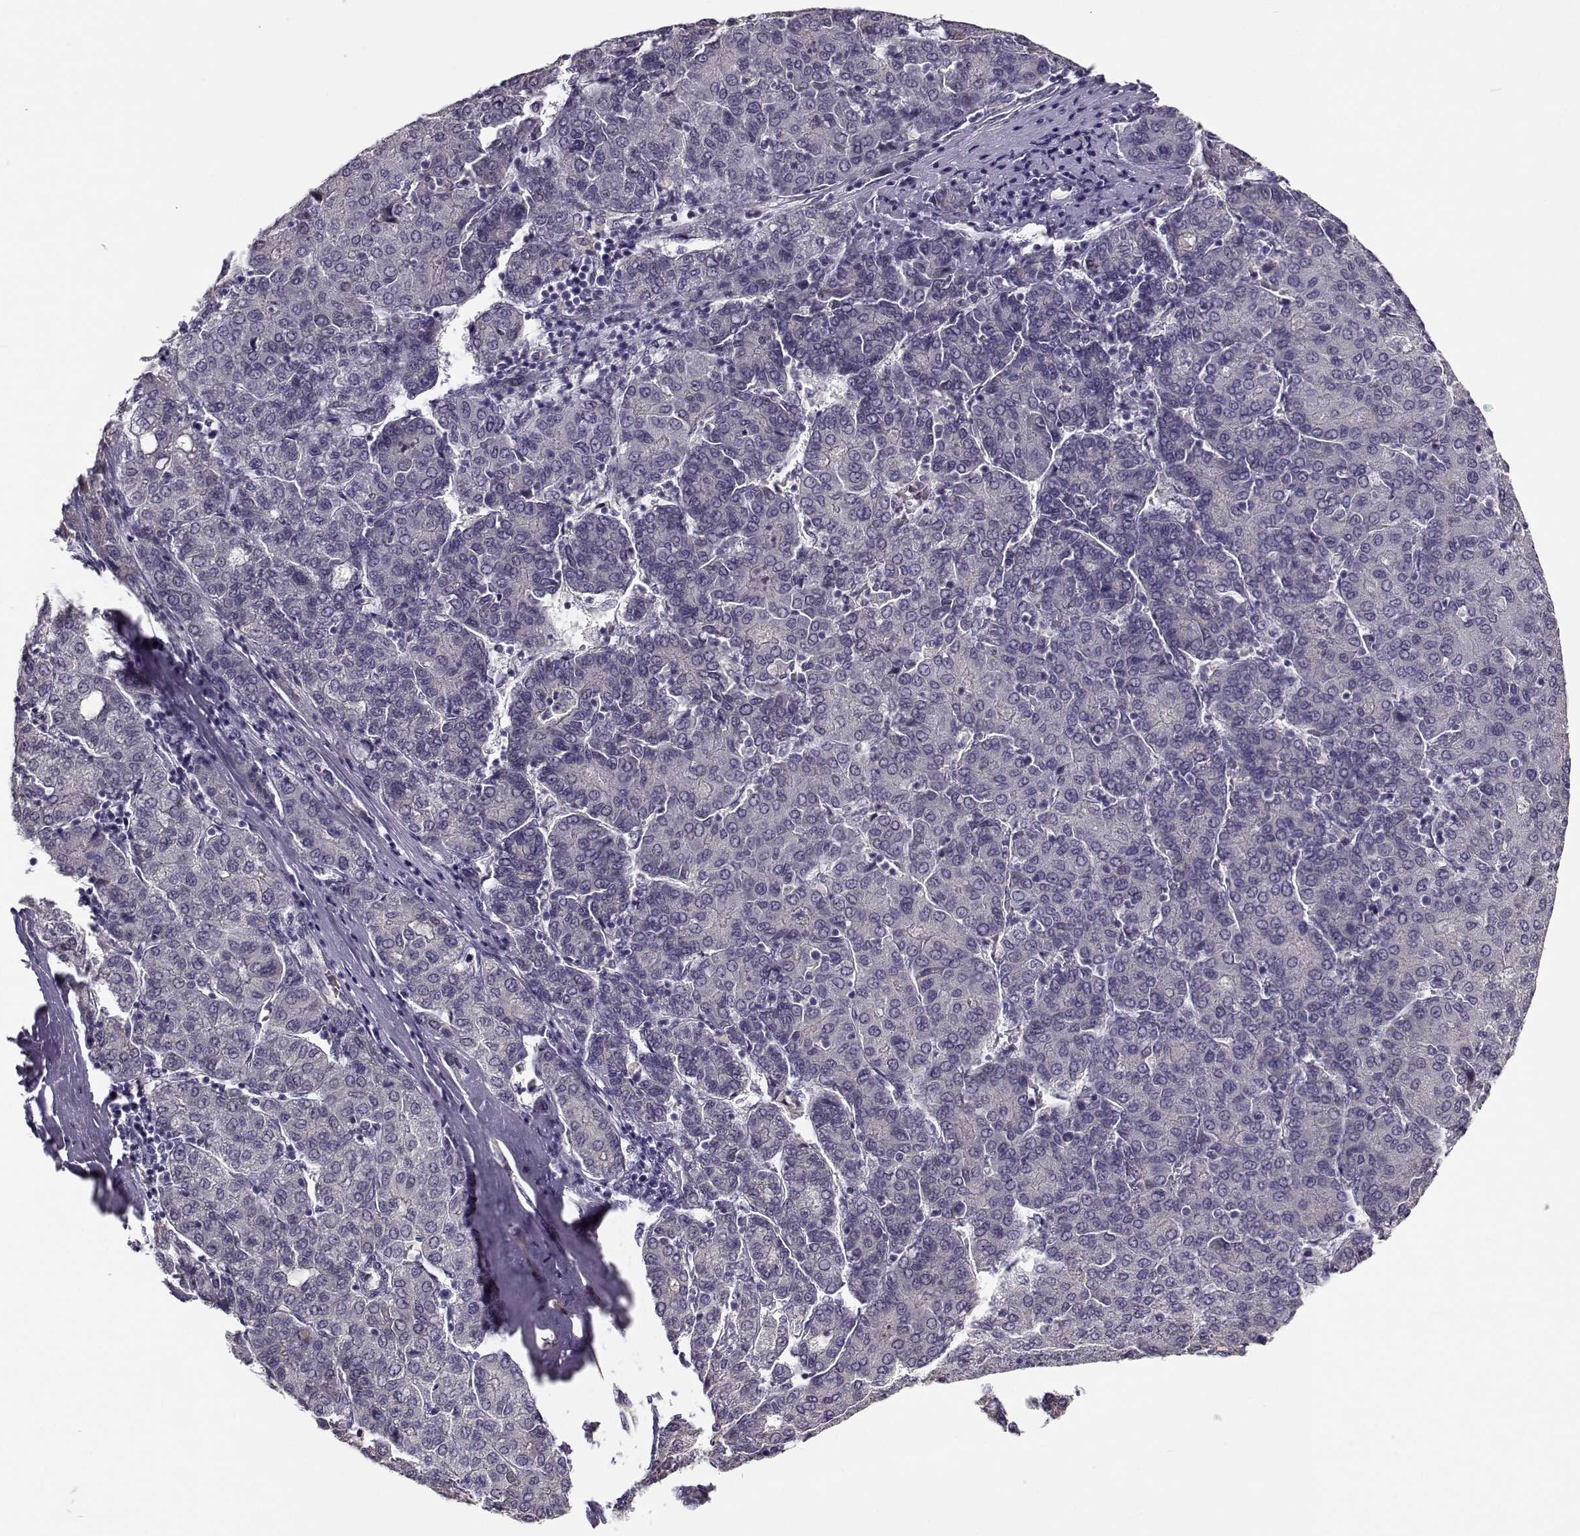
{"staining": {"intensity": "negative", "quantity": "none", "location": "none"}, "tissue": "liver cancer", "cell_type": "Tumor cells", "image_type": "cancer", "snomed": [{"axis": "morphology", "description": "Carcinoma, Hepatocellular, NOS"}, {"axis": "topography", "description": "Liver"}], "caption": "Tumor cells are negative for brown protein staining in hepatocellular carcinoma (liver). Nuclei are stained in blue.", "gene": "TMEM145", "patient": {"sex": "male", "age": 65}}